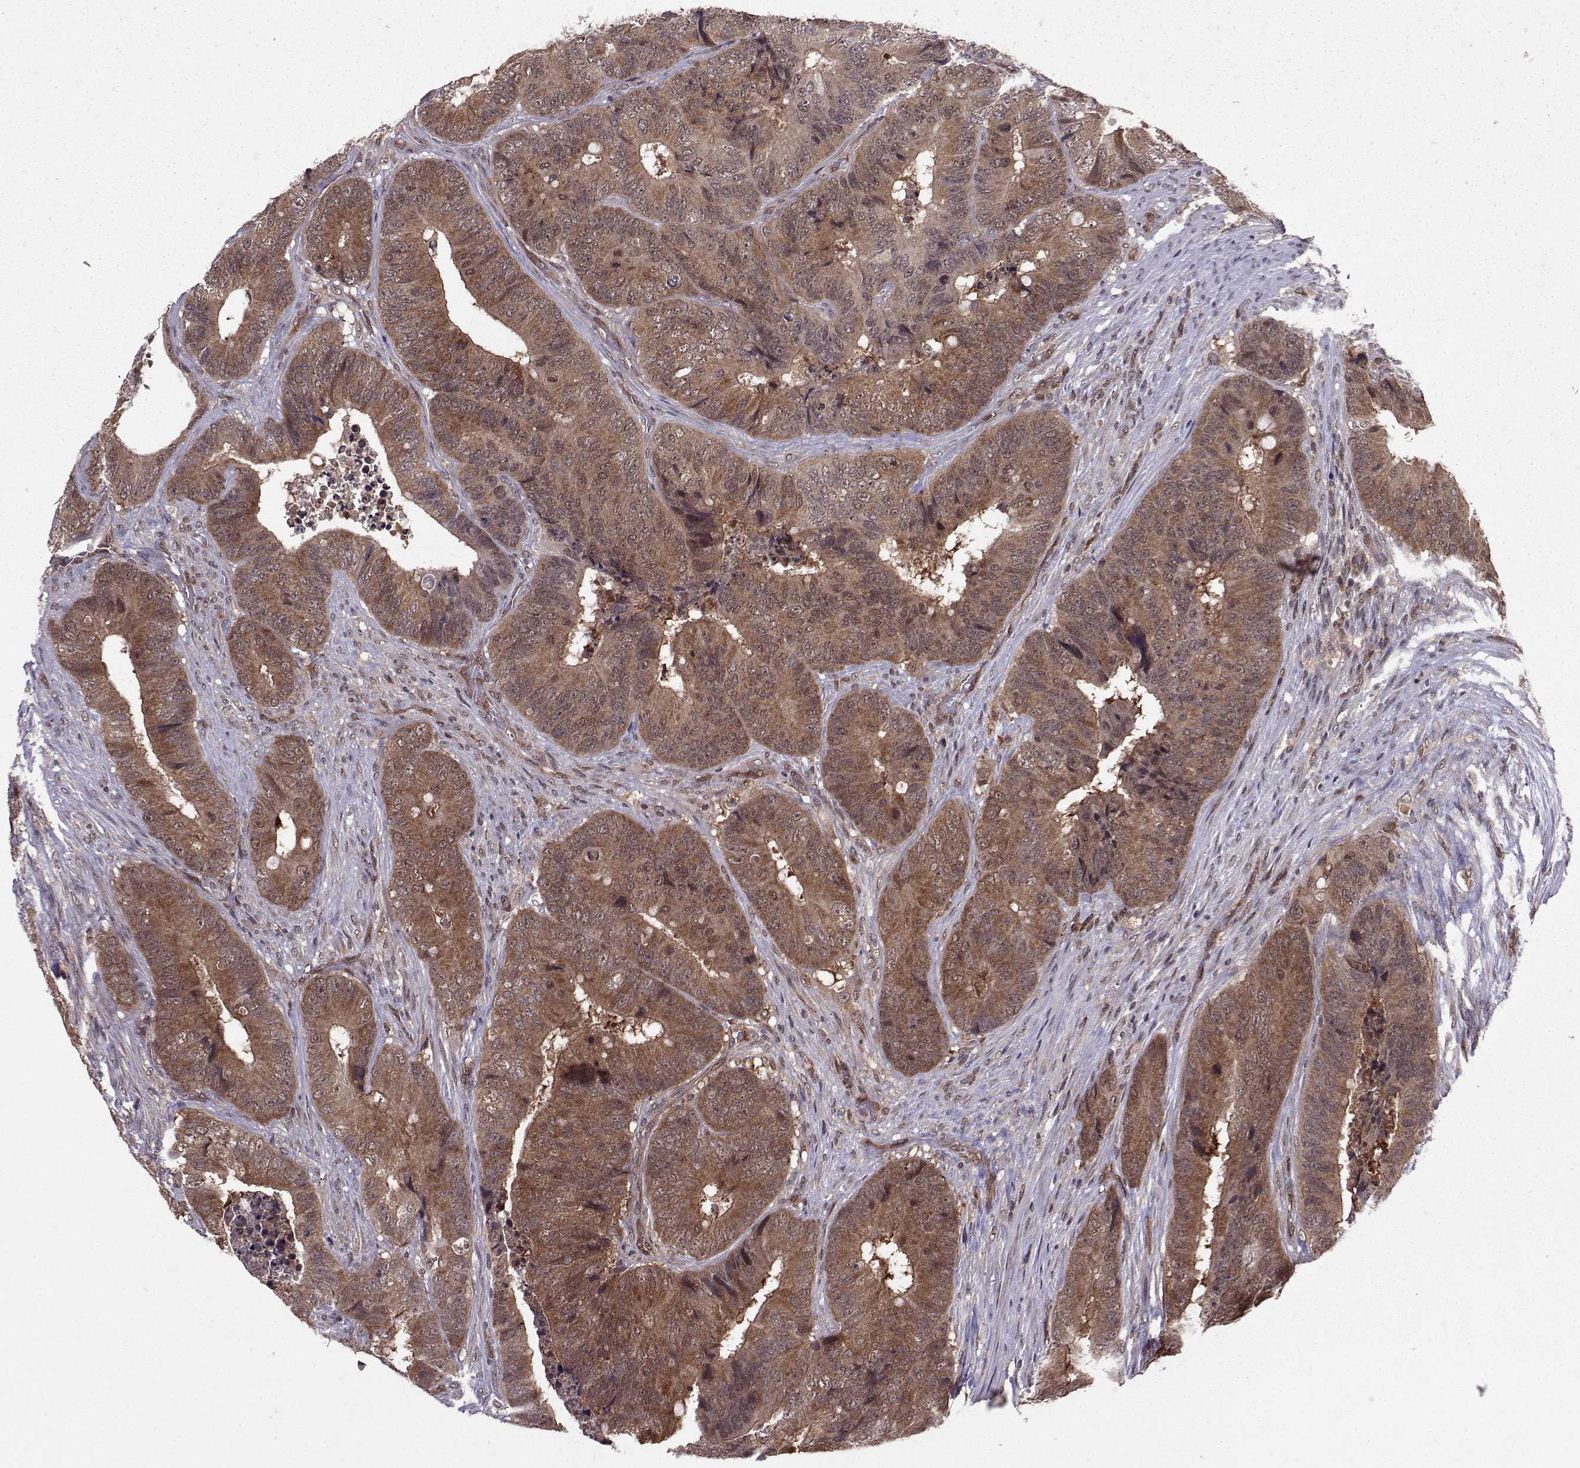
{"staining": {"intensity": "strong", "quantity": "25%-75%", "location": "cytoplasmic/membranous"}, "tissue": "colorectal cancer", "cell_type": "Tumor cells", "image_type": "cancer", "snomed": [{"axis": "morphology", "description": "Adenocarcinoma, NOS"}, {"axis": "topography", "description": "Colon"}], "caption": "DAB immunohistochemical staining of colorectal adenocarcinoma reveals strong cytoplasmic/membranous protein staining in approximately 25%-75% of tumor cells. (DAB = brown stain, brightfield microscopy at high magnification).", "gene": "PPP2R2A", "patient": {"sex": "male", "age": 84}}